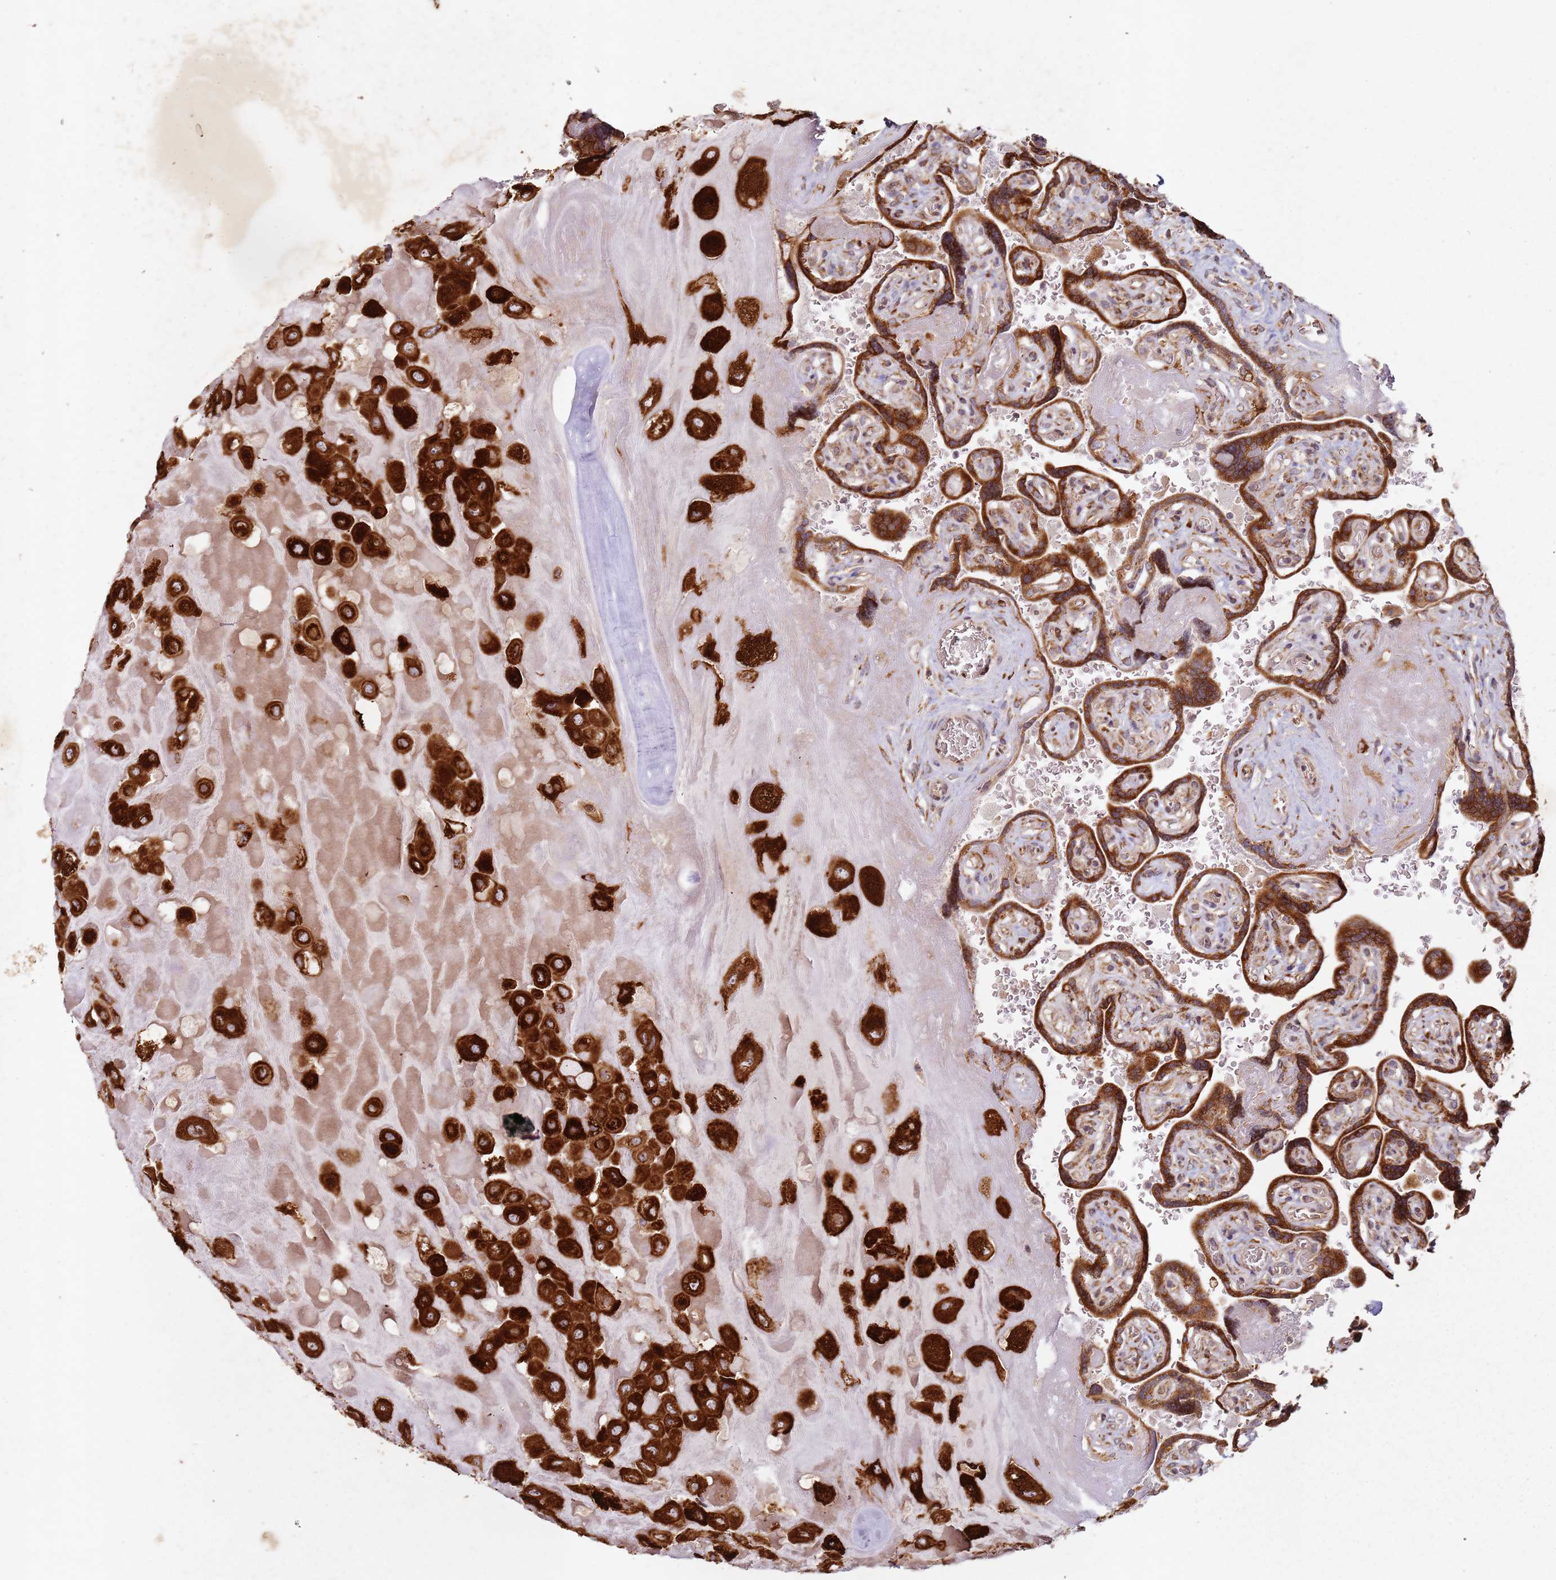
{"staining": {"intensity": "strong", "quantity": ">75%", "location": "cytoplasmic/membranous"}, "tissue": "placenta", "cell_type": "Decidual cells", "image_type": "normal", "snomed": [{"axis": "morphology", "description": "Normal tissue, NOS"}, {"axis": "topography", "description": "Placenta"}], "caption": "IHC of normal placenta reveals high levels of strong cytoplasmic/membranous expression in approximately >75% of decidual cells.", "gene": "ARFRP1", "patient": {"sex": "female", "age": 32}}